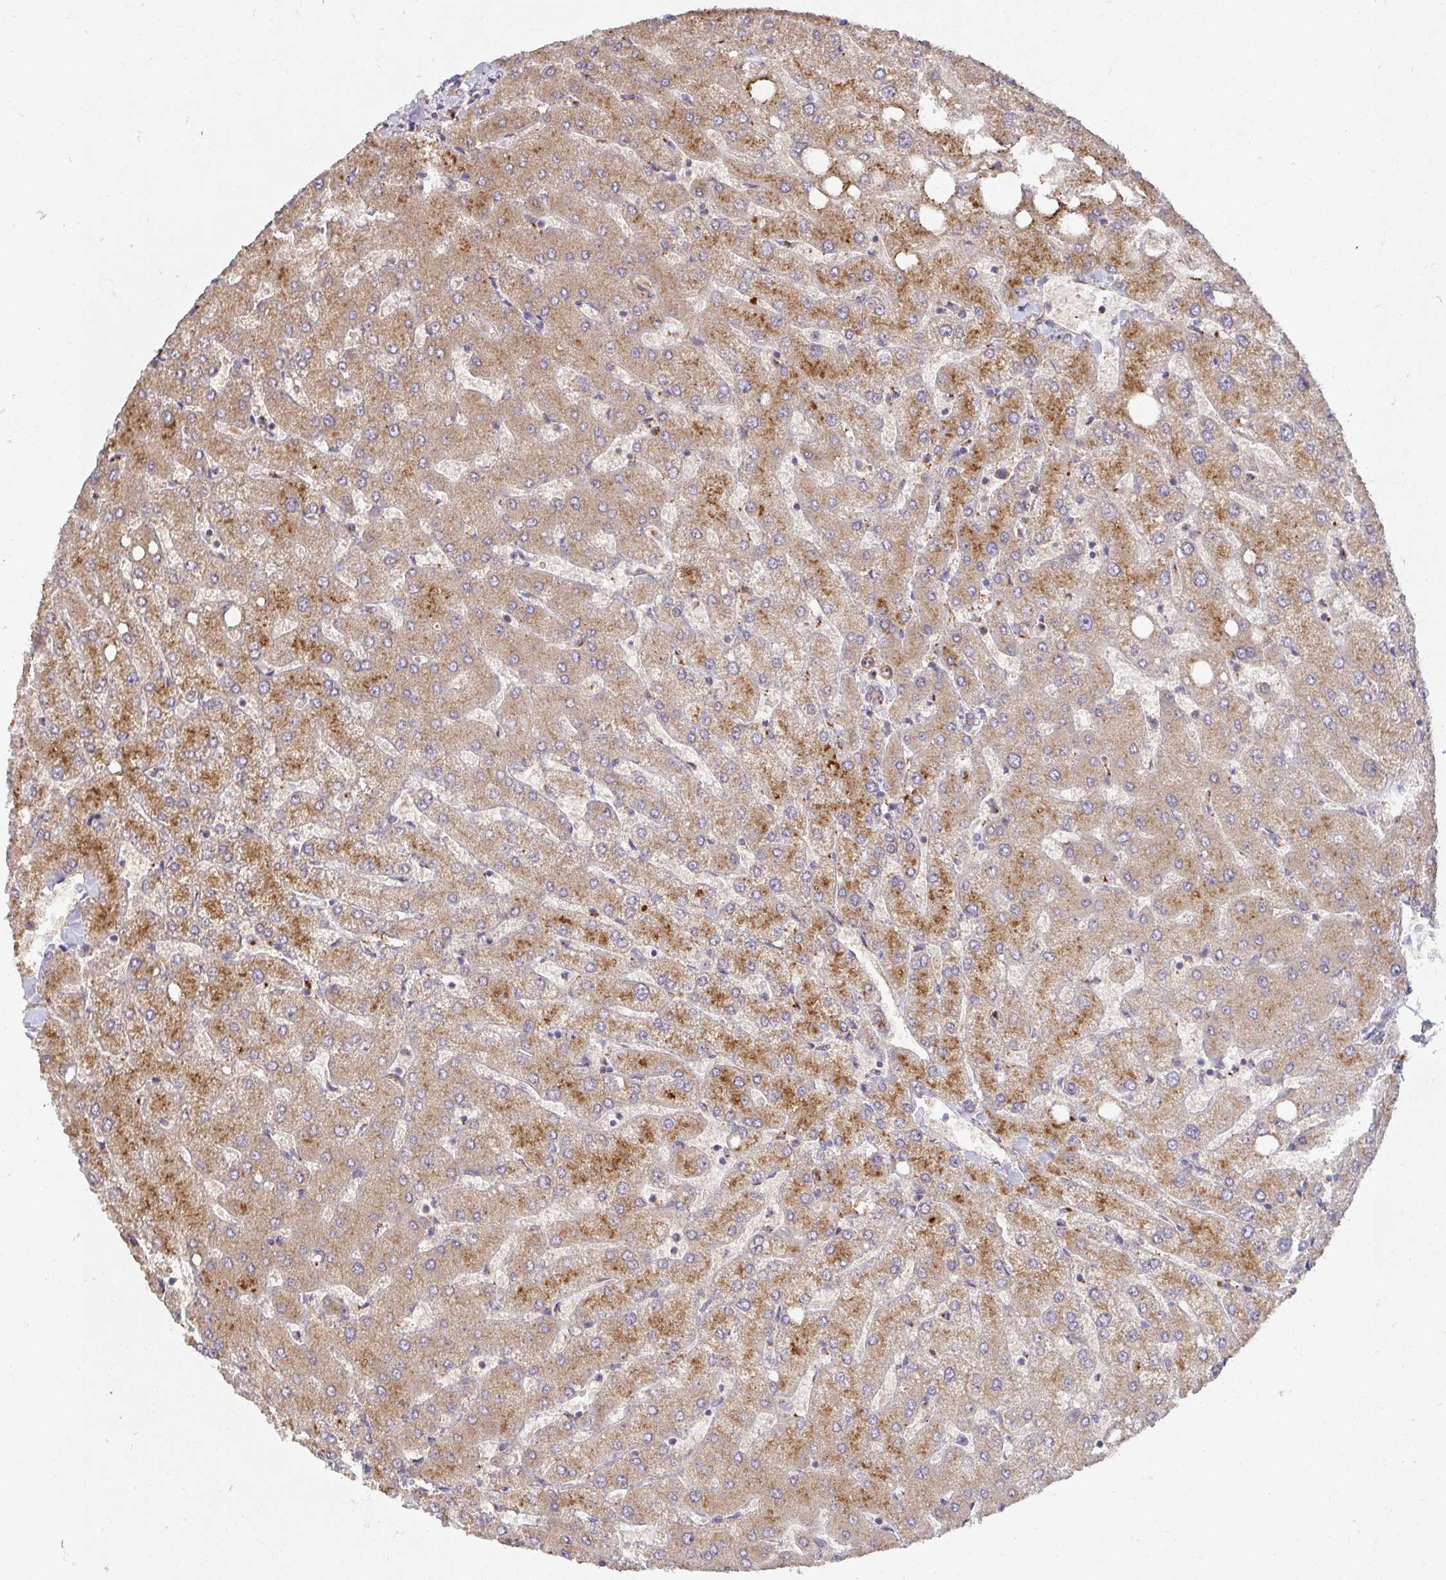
{"staining": {"intensity": "negative", "quantity": "none", "location": "none"}, "tissue": "liver", "cell_type": "Cholangiocytes", "image_type": "normal", "snomed": [{"axis": "morphology", "description": "Normal tissue, NOS"}, {"axis": "topography", "description": "Liver"}], "caption": "The image shows no staining of cholangiocytes in normal liver. (Brightfield microscopy of DAB immunohistochemistry (IHC) at high magnification).", "gene": "TM9SF4", "patient": {"sex": "female", "age": 54}}